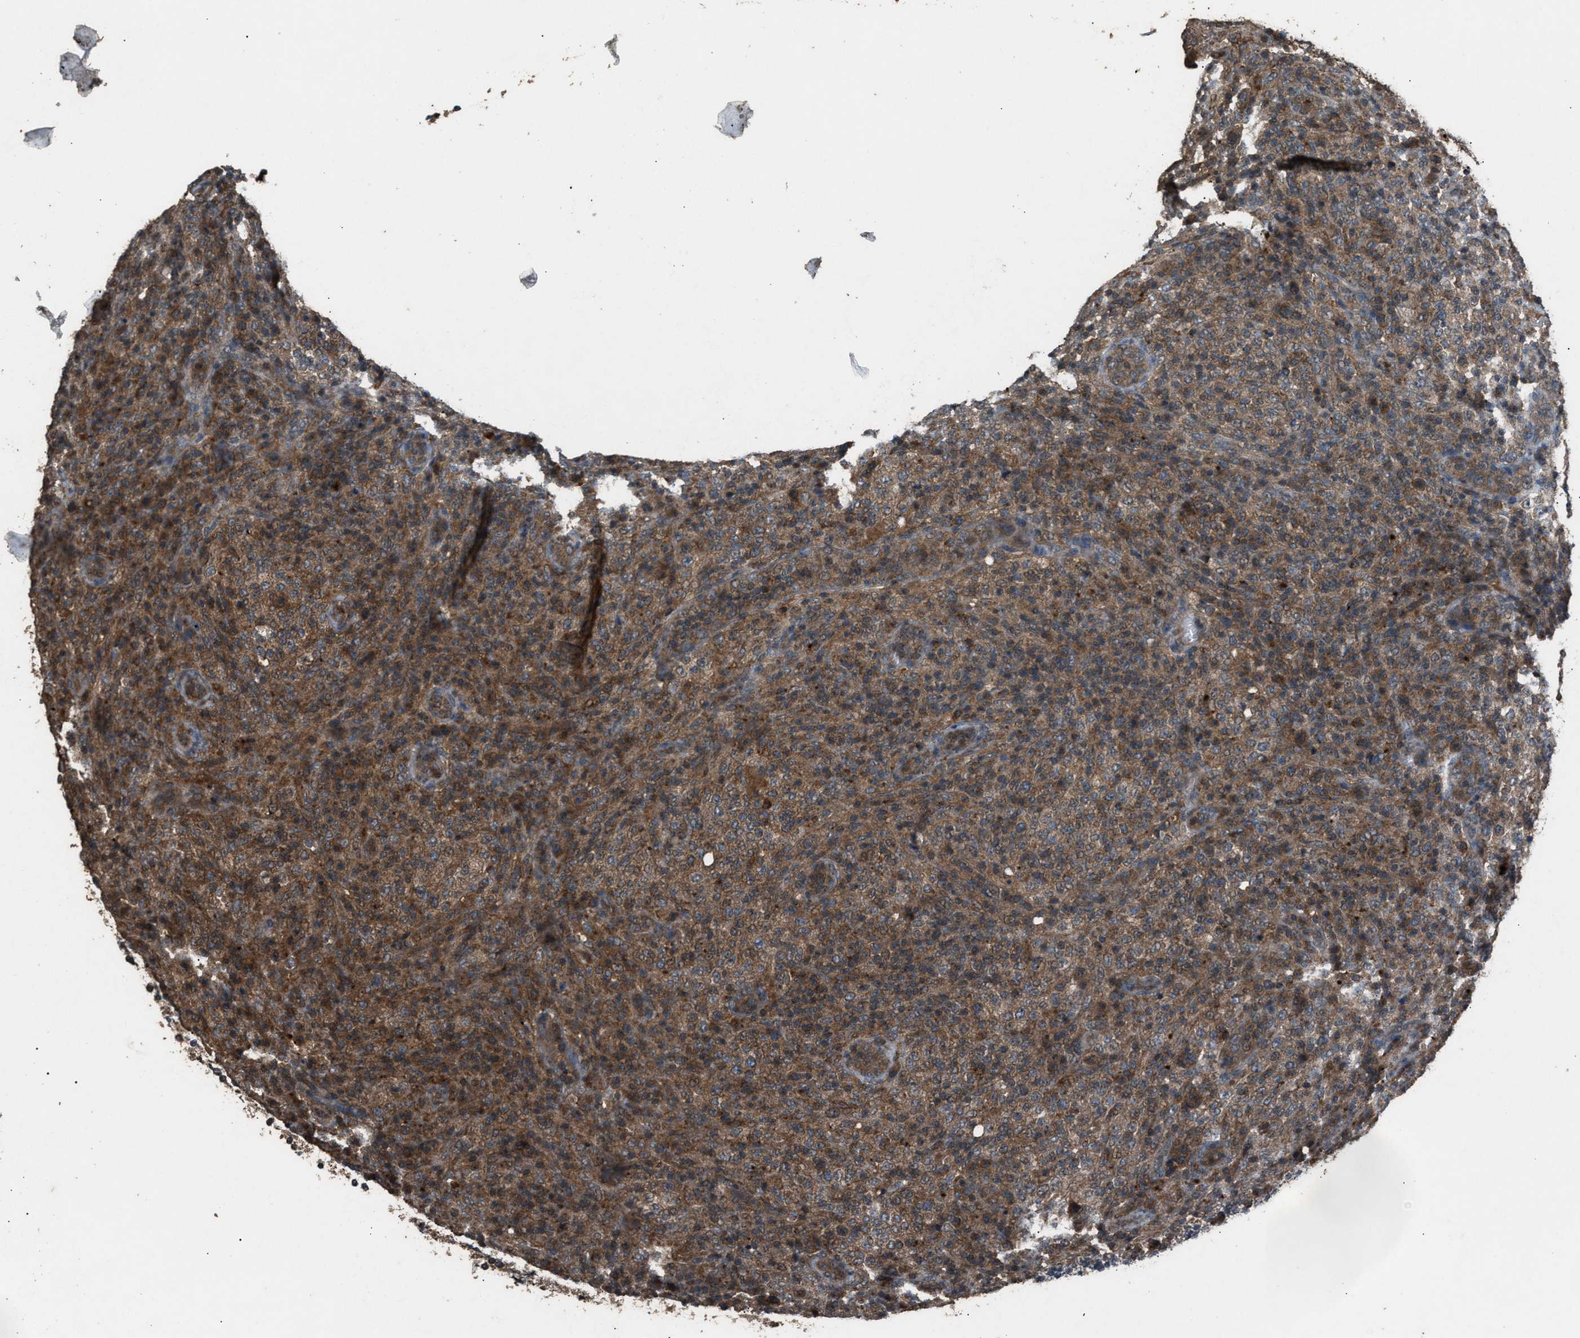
{"staining": {"intensity": "moderate", "quantity": ">75%", "location": "cytoplasmic/membranous"}, "tissue": "lymphoma", "cell_type": "Tumor cells", "image_type": "cancer", "snomed": [{"axis": "morphology", "description": "Malignant lymphoma, non-Hodgkin's type, High grade"}, {"axis": "topography", "description": "Lymph node"}], "caption": "Tumor cells show medium levels of moderate cytoplasmic/membranous staining in about >75% of cells in human malignant lymphoma, non-Hodgkin's type (high-grade).", "gene": "PSMD1", "patient": {"sex": "female", "age": 76}}